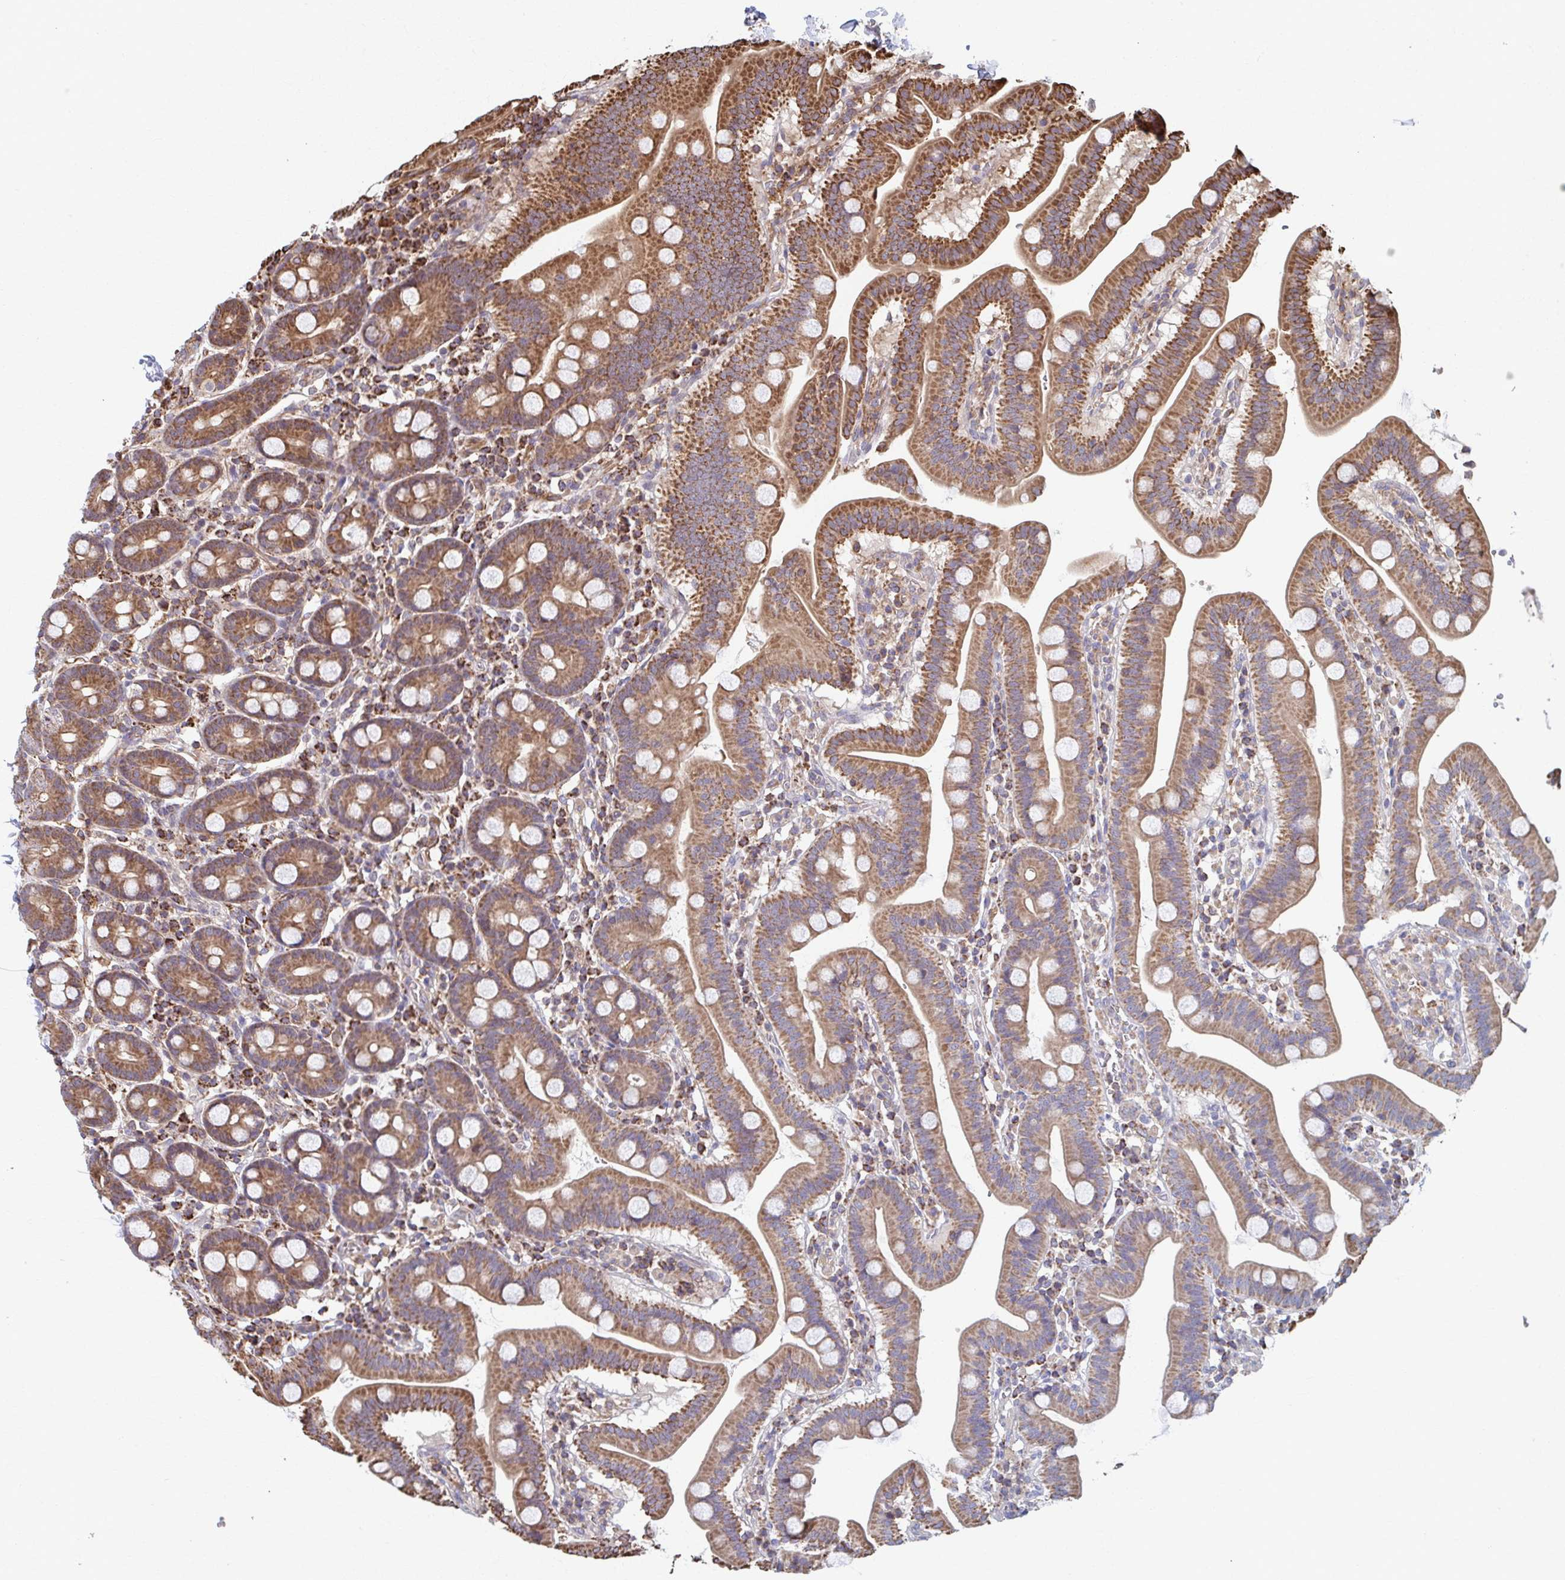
{"staining": {"intensity": "strong", "quantity": ">75%", "location": "cytoplasmic/membranous"}, "tissue": "duodenum", "cell_type": "Glandular cells", "image_type": "normal", "snomed": [{"axis": "morphology", "description": "Normal tissue, NOS"}, {"axis": "topography", "description": "Pancreas"}, {"axis": "topography", "description": "Duodenum"}], "caption": "Immunohistochemical staining of unremarkable human duodenum reveals high levels of strong cytoplasmic/membranous staining in approximately >75% of glandular cells. The protein is shown in brown color, while the nuclei are stained blue.", "gene": "KLHL34", "patient": {"sex": "male", "age": 59}}